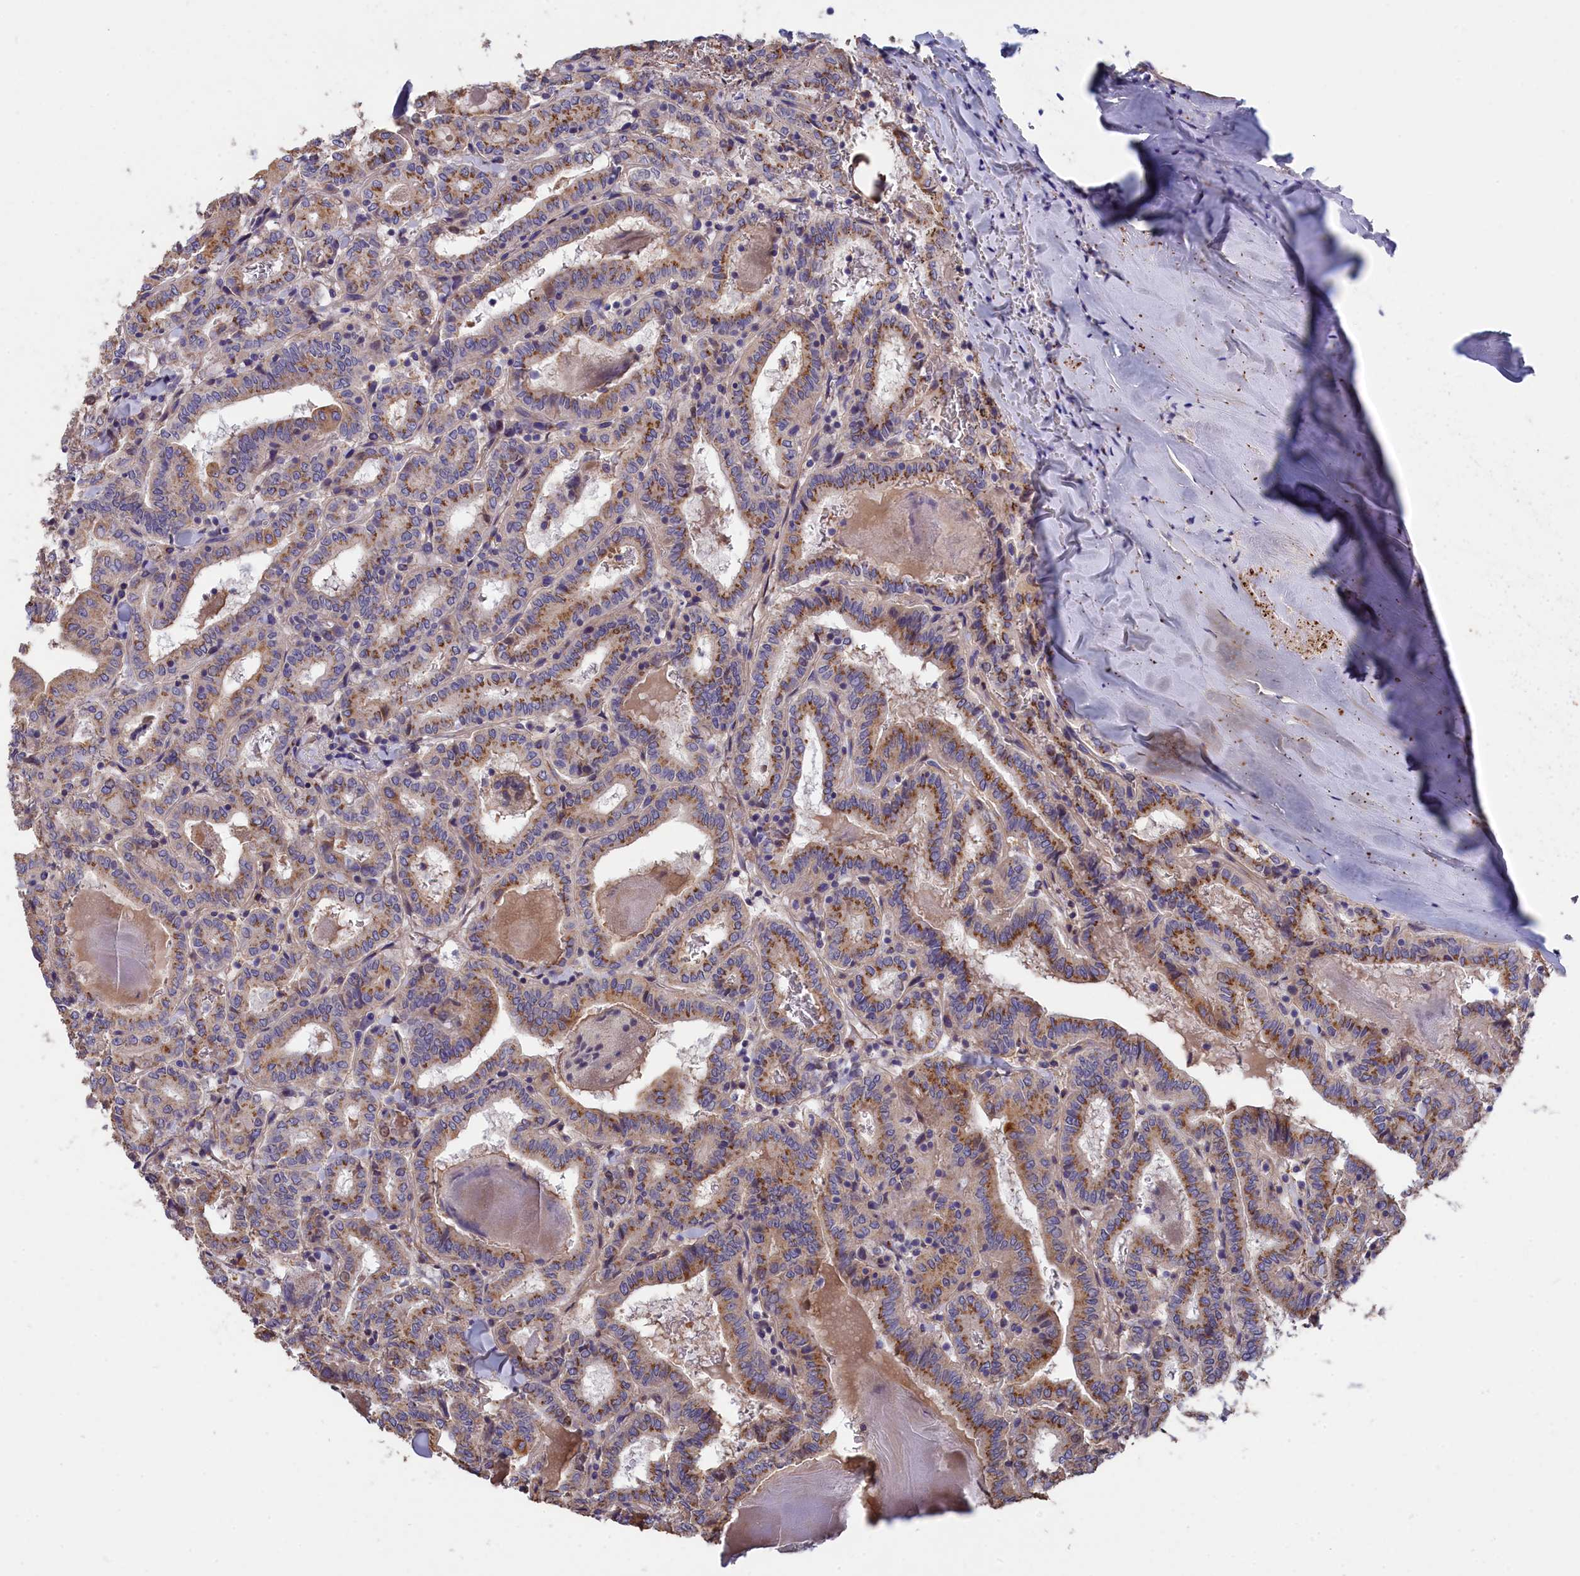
{"staining": {"intensity": "moderate", "quantity": "25%-75%", "location": "cytoplasmic/membranous"}, "tissue": "thyroid cancer", "cell_type": "Tumor cells", "image_type": "cancer", "snomed": [{"axis": "morphology", "description": "Papillary adenocarcinoma, NOS"}, {"axis": "topography", "description": "Thyroid gland"}], "caption": "This is an image of immunohistochemistry (IHC) staining of thyroid cancer (papillary adenocarcinoma), which shows moderate expression in the cytoplasmic/membranous of tumor cells.", "gene": "TUBGCP4", "patient": {"sex": "female", "age": 72}}